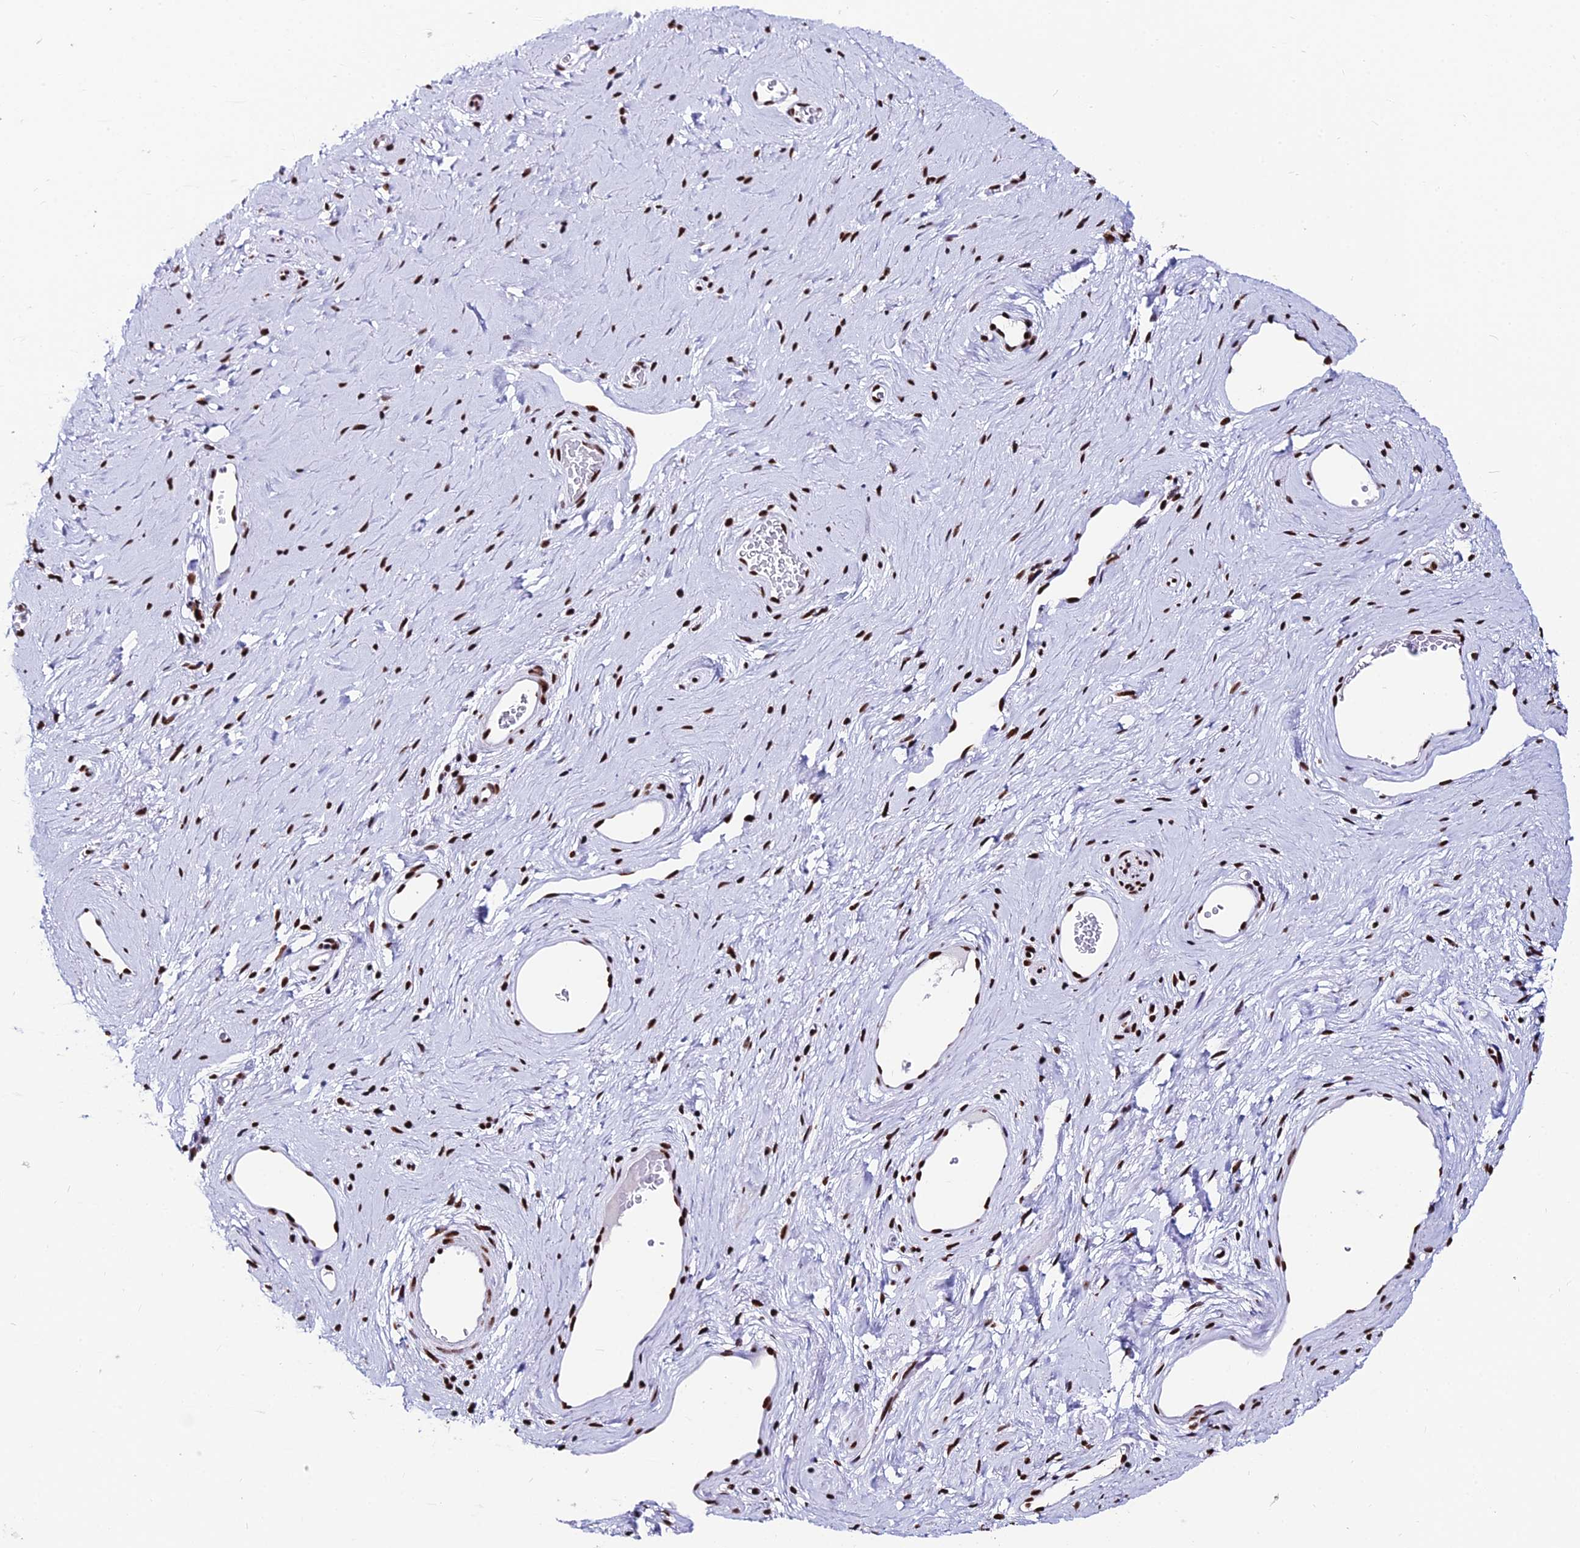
{"staining": {"intensity": "negative", "quantity": "none", "location": "none"}, "tissue": "adipose tissue", "cell_type": "Adipocytes", "image_type": "normal", "snomed": [{"axis": "morphology", "description": "Normal tissue, NOS"}, {"axis": "morphology", "description": "Adenocarcinoma, NOS"}, {"axis": "topography", "description": "Rectum"}, {"axis": "topography", "description": "Vagina"}, {"axis": "topography", "description": "Peripheral nerve tissue"}], "caption": "Human adipose tissue stained for a protein using immunohistochemistry exhibits no positivity in adipocytes.", "gene": "HNRNPH1", "patient": {"sex": "female", "age": 71}}